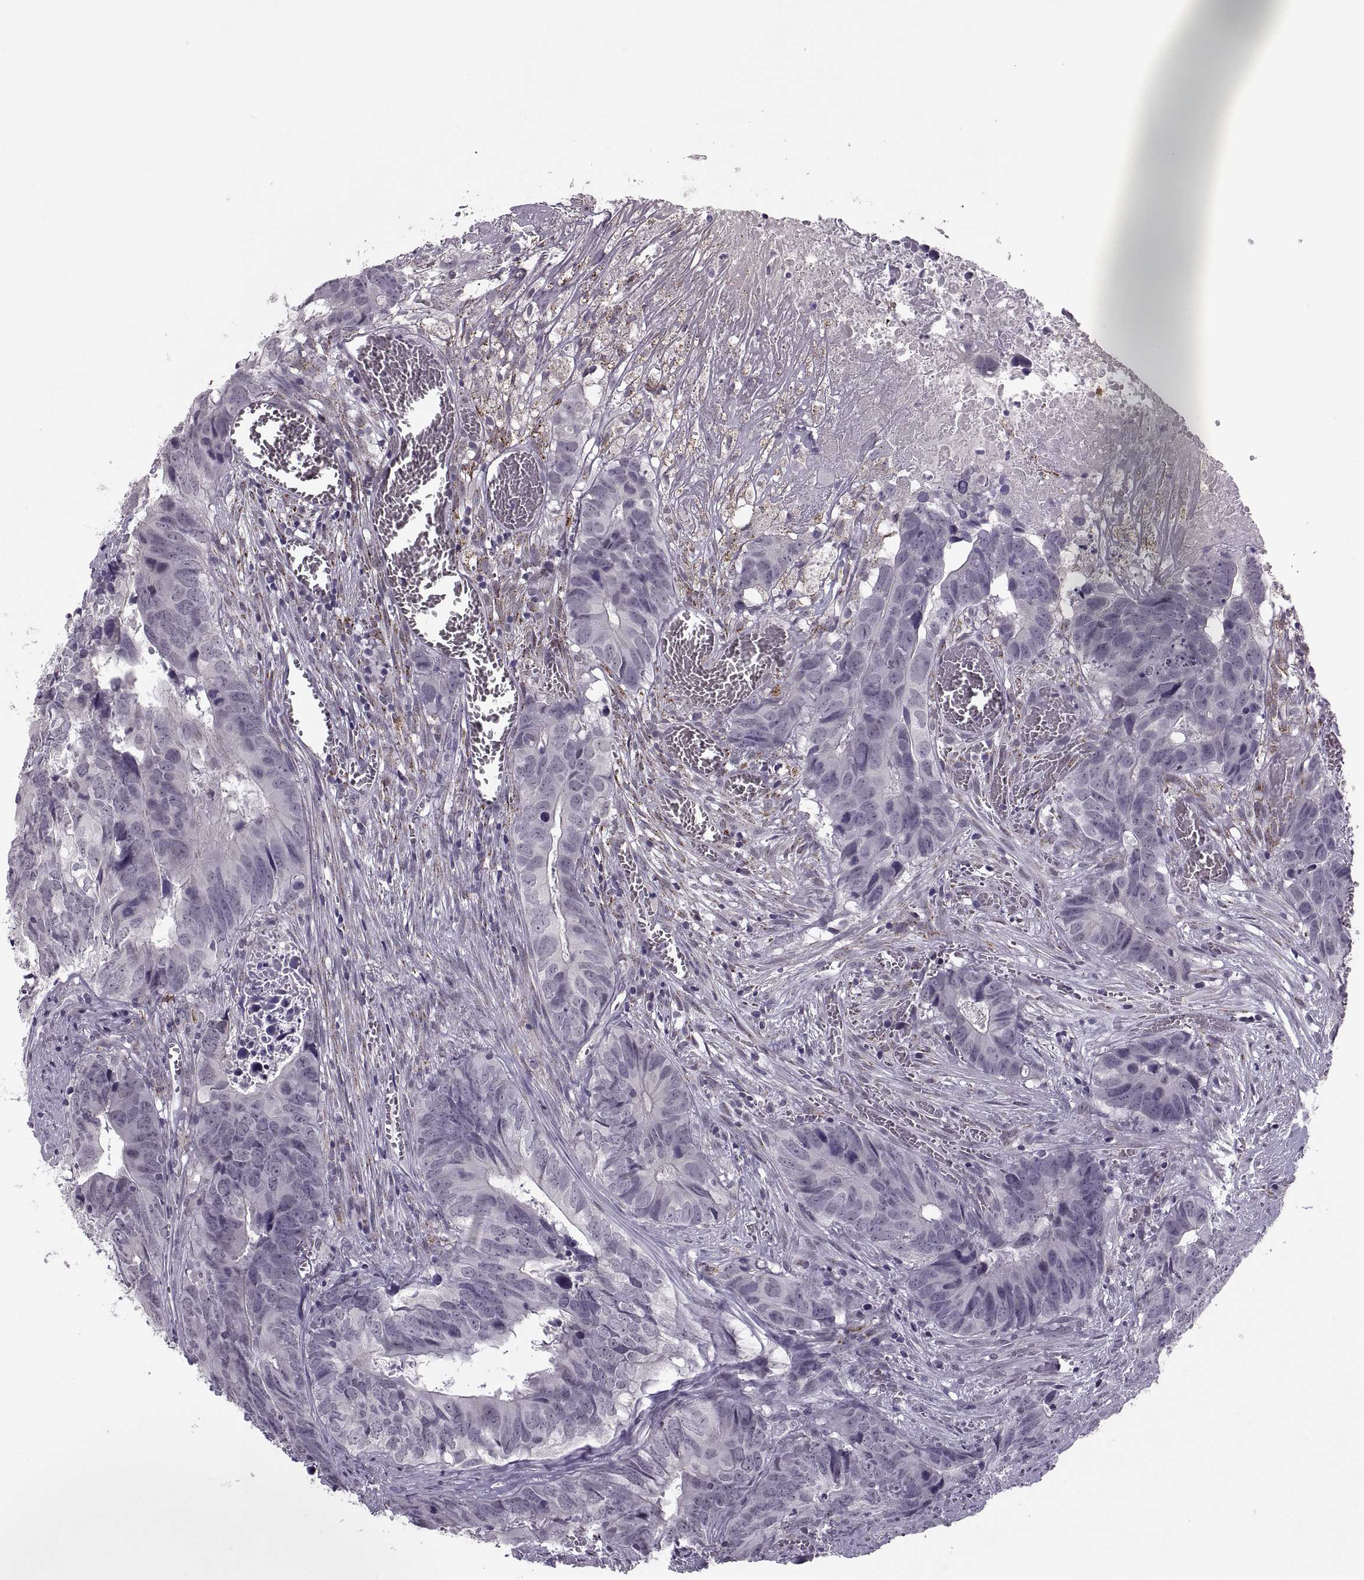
{"staining": {"intensity": "negative", "quantity": "none", "location": "none"}, "tissue": "colorectal cancer", "cell_type": "Tumor cells", "image_type": "cancer", "snomed": [{"axis": "morphology", "description": "Adenocarcinoma, NOS"}, {"axis": "topography", "description": "Colon"}], "caption": "IHC of adenocarcinoma (colorectal) displays no positivity in tumor cells.", "gene": "OTP", "patient": {"sex": "female", "age": 82}}